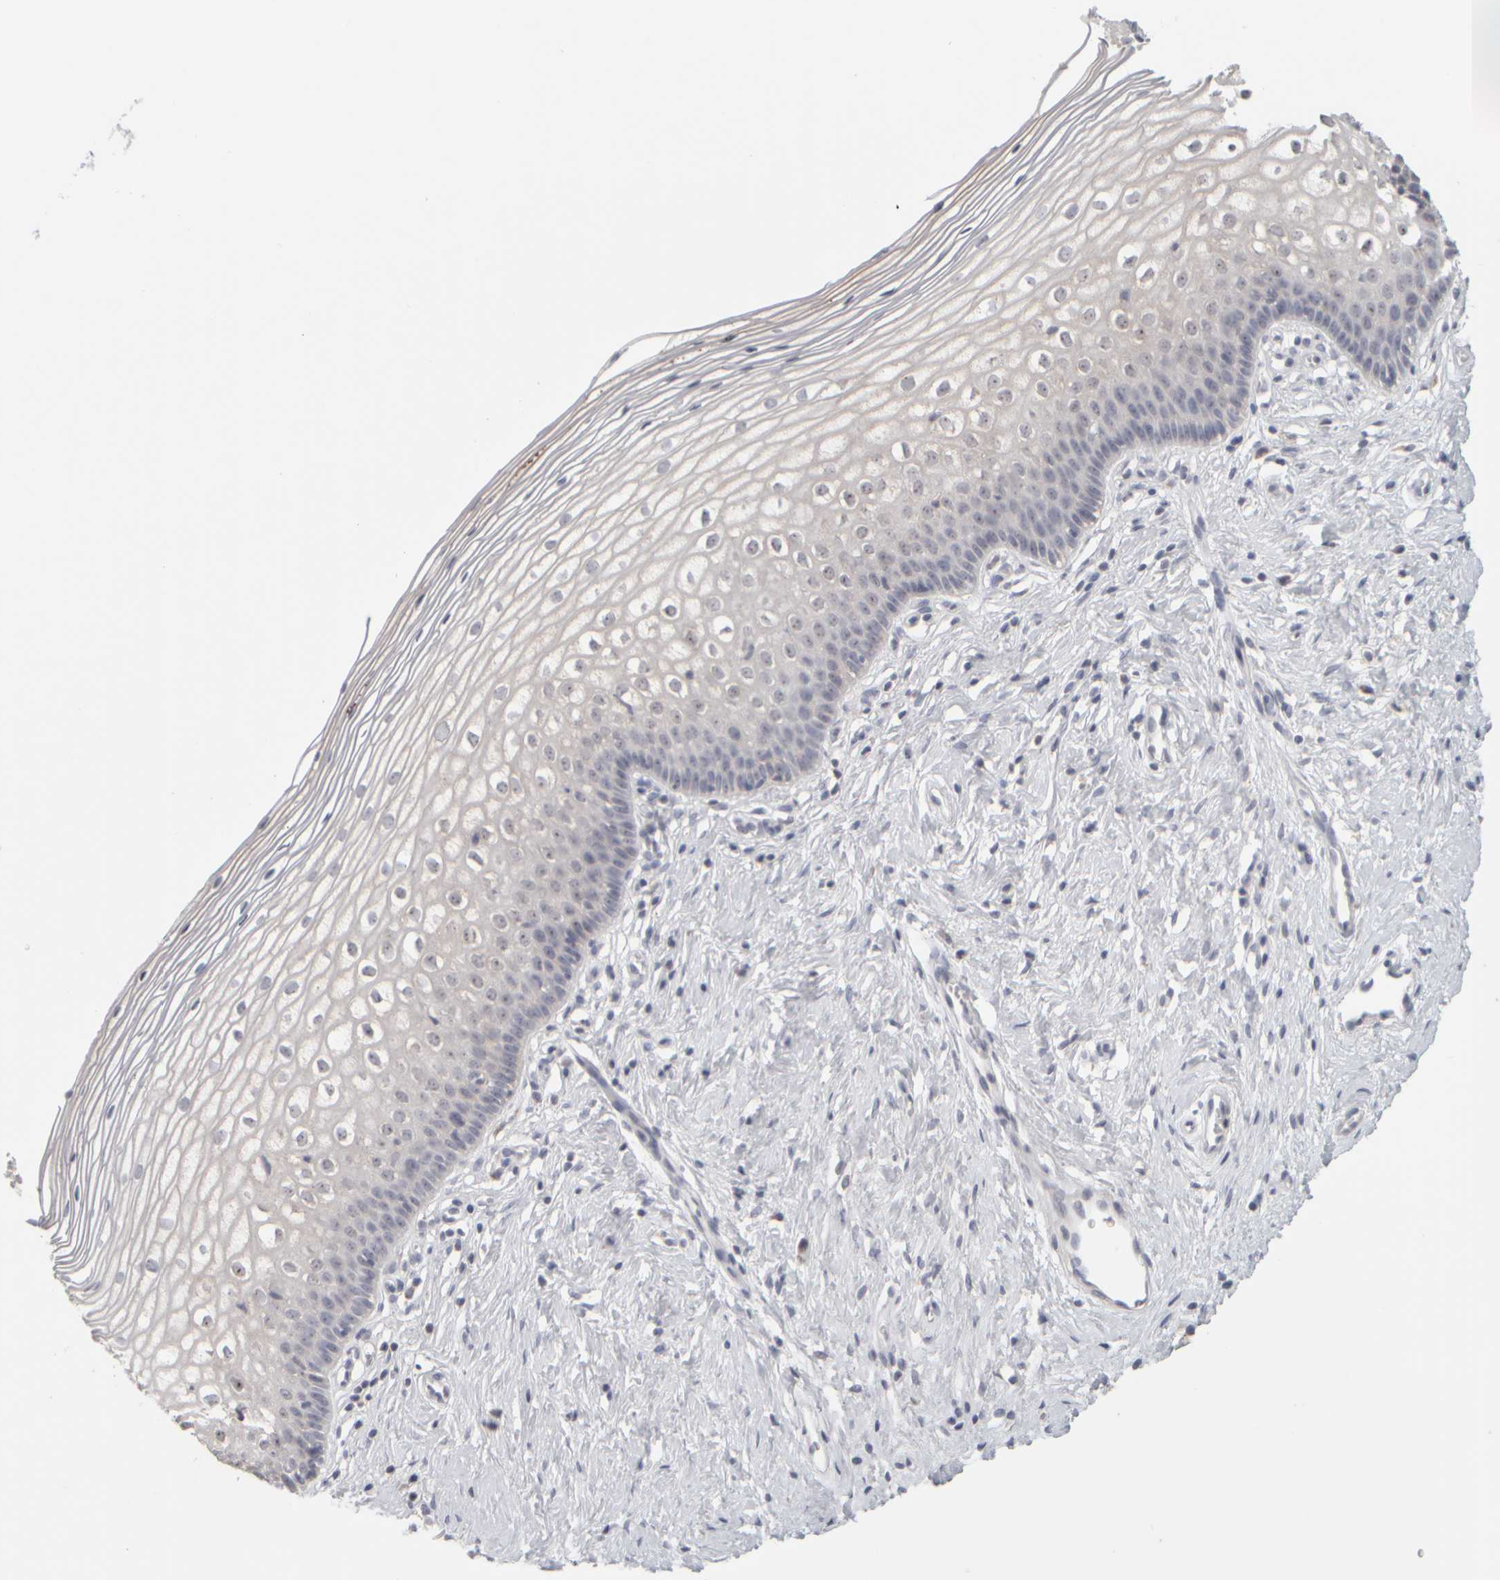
{"staining": {"intensity": "moderate", "quantity": ">75%", "location": "cytoplasmic/membranous"}, "tissue": "cervix", "cell_type": "Squamous epithelial cells", "image_type": "normal", "snomed": [{"axis": "morphology", "description": "Normal tissue, NOS"}, {"axis": "topography", "description": "Cervix"}], "caption": "Protein staining of benign cervix exhibits moderate cytoplasmic/membranous staining in about >75% of squamous epithelial cells.", "gene": "DCXR", "patient": {"sex": "female", "age": 27}}